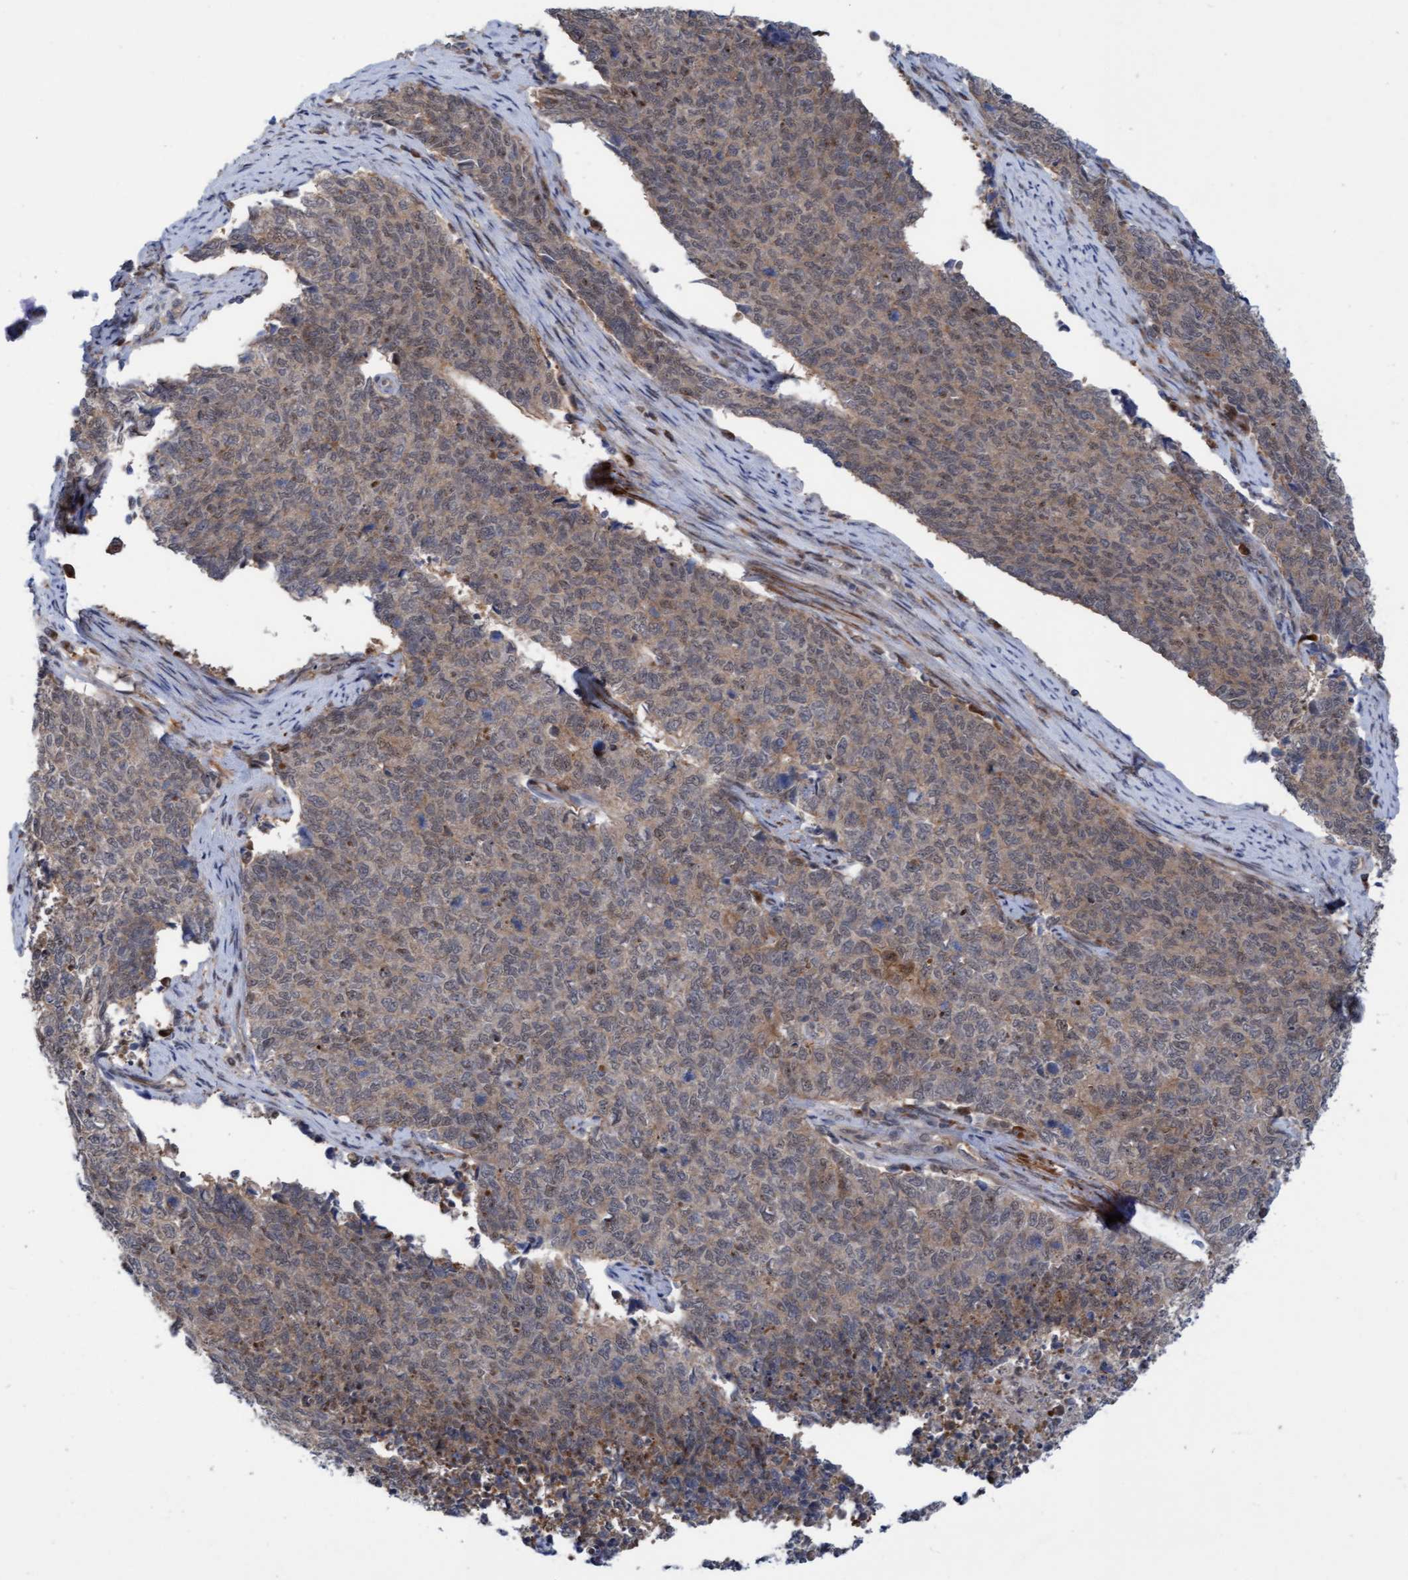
{"staining": {"intensity": "moderate", "quantity": "<25%", "location": "cytoplasmic/membranous,nuclear"}, "tissue": "cervical cancer", "cell_type": "Tumor cells", "image_type": "cancer", "snomed": [{"axis": "morphology", "description": "Squamous cell carcinoma, NOS"}, {"axis": "topography", "description": "Cervix"}], "caption": "Immunohistochemical staining of cervical cancer exhibits low levels of moderate cytoplasmic/membranous and nuclear protein staining in approximately <25% of tumor cells. Using DAB (brown) and hematoxylin (blue) stains, captured at high magnification using brightfield microscopy.", "gene": "RAP1GAP2", "patient": {"sex": "female", "age": 63}}